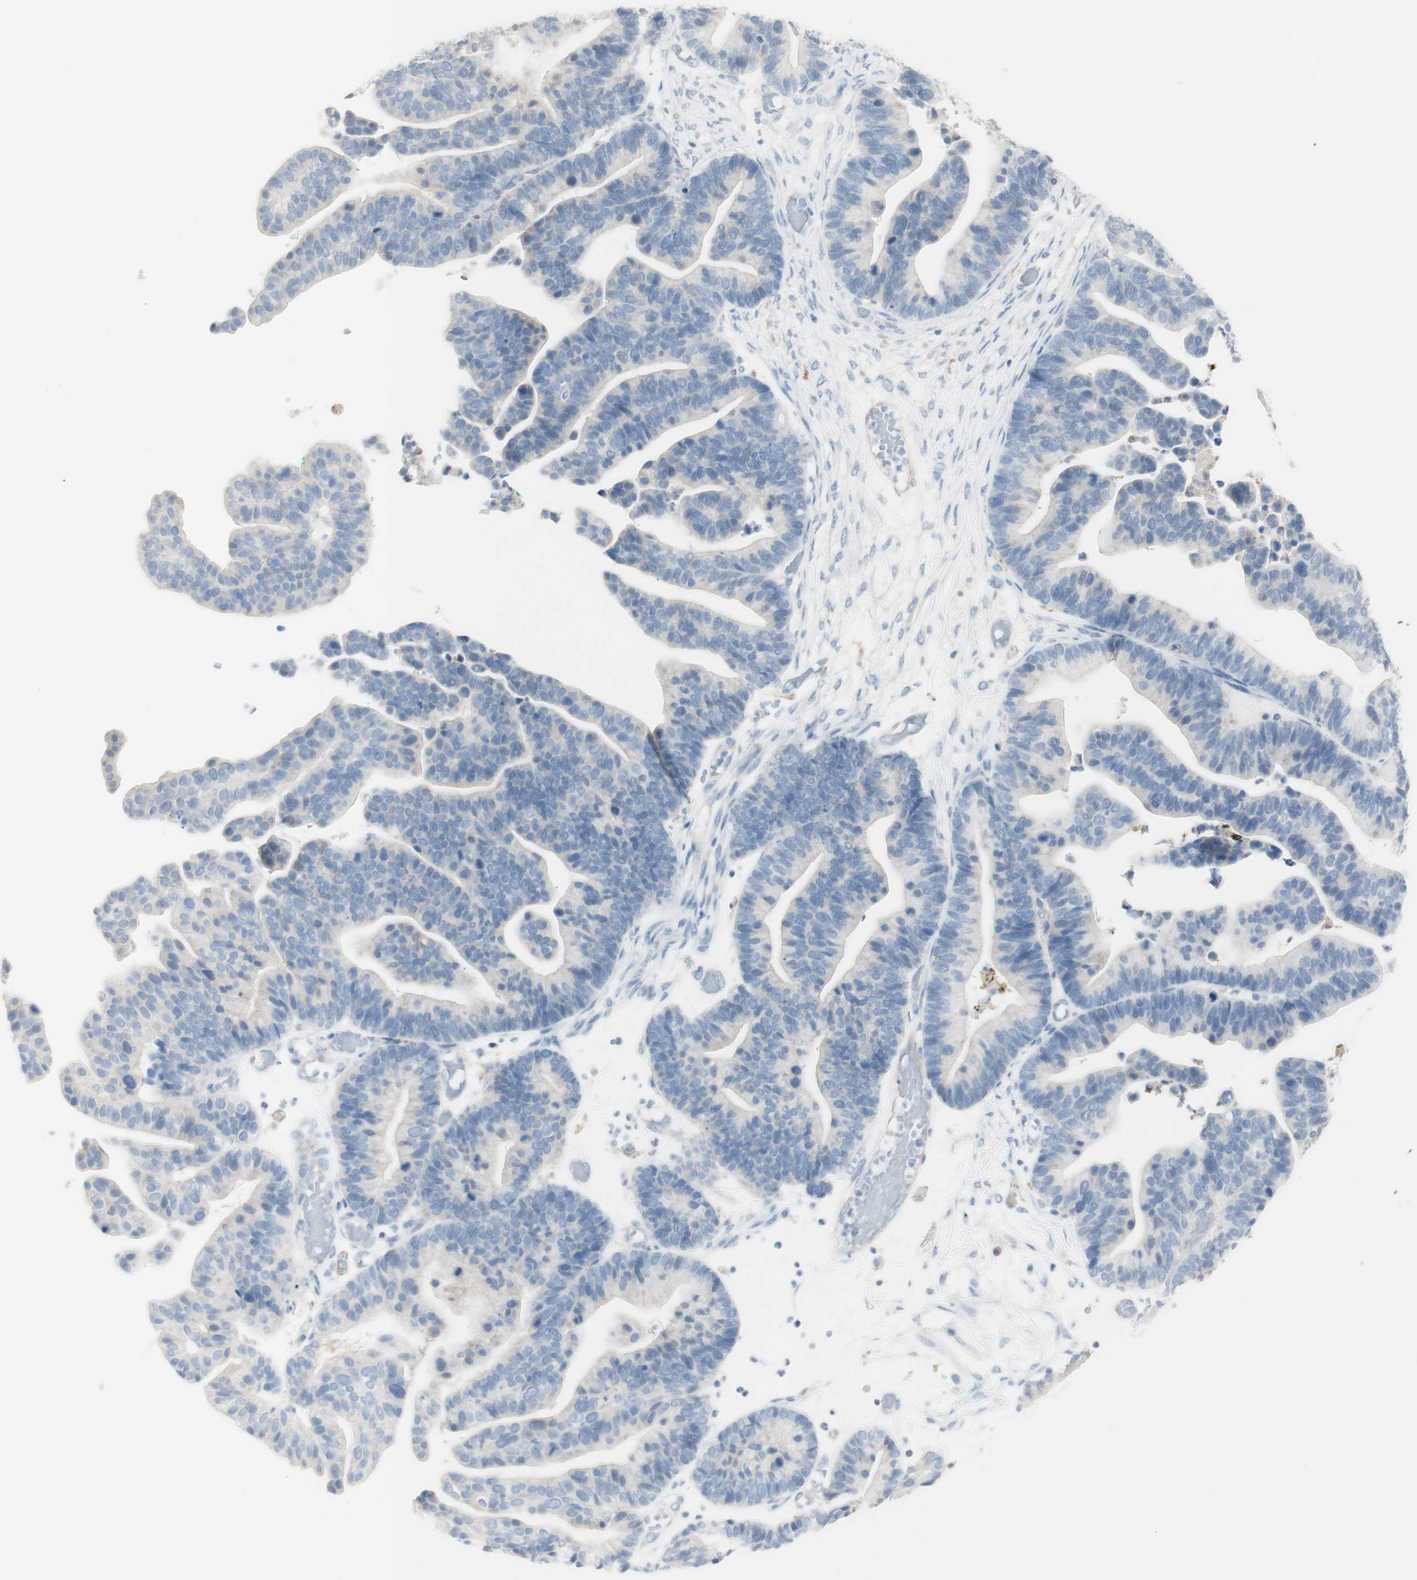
{"staining": {"intensity": "negative", "quantity": "none", "location": "none"}, "tissue": "ovarian cancer", "cell_type": "Tumor cells", "image_type": "cancer", "snomed": [{"axis": "morphology", "description": "Cystadenocarcinoma, serous, NOS"}, {"axis": "topography", "description": "Ovary"}], "caption": "Serous cystadenocarcinoma (ovarian) stained for a protein using IHC exhibits no expression tumor cells.", "gene": "ART3", "patient": {"sex": "female", "age": 56}}